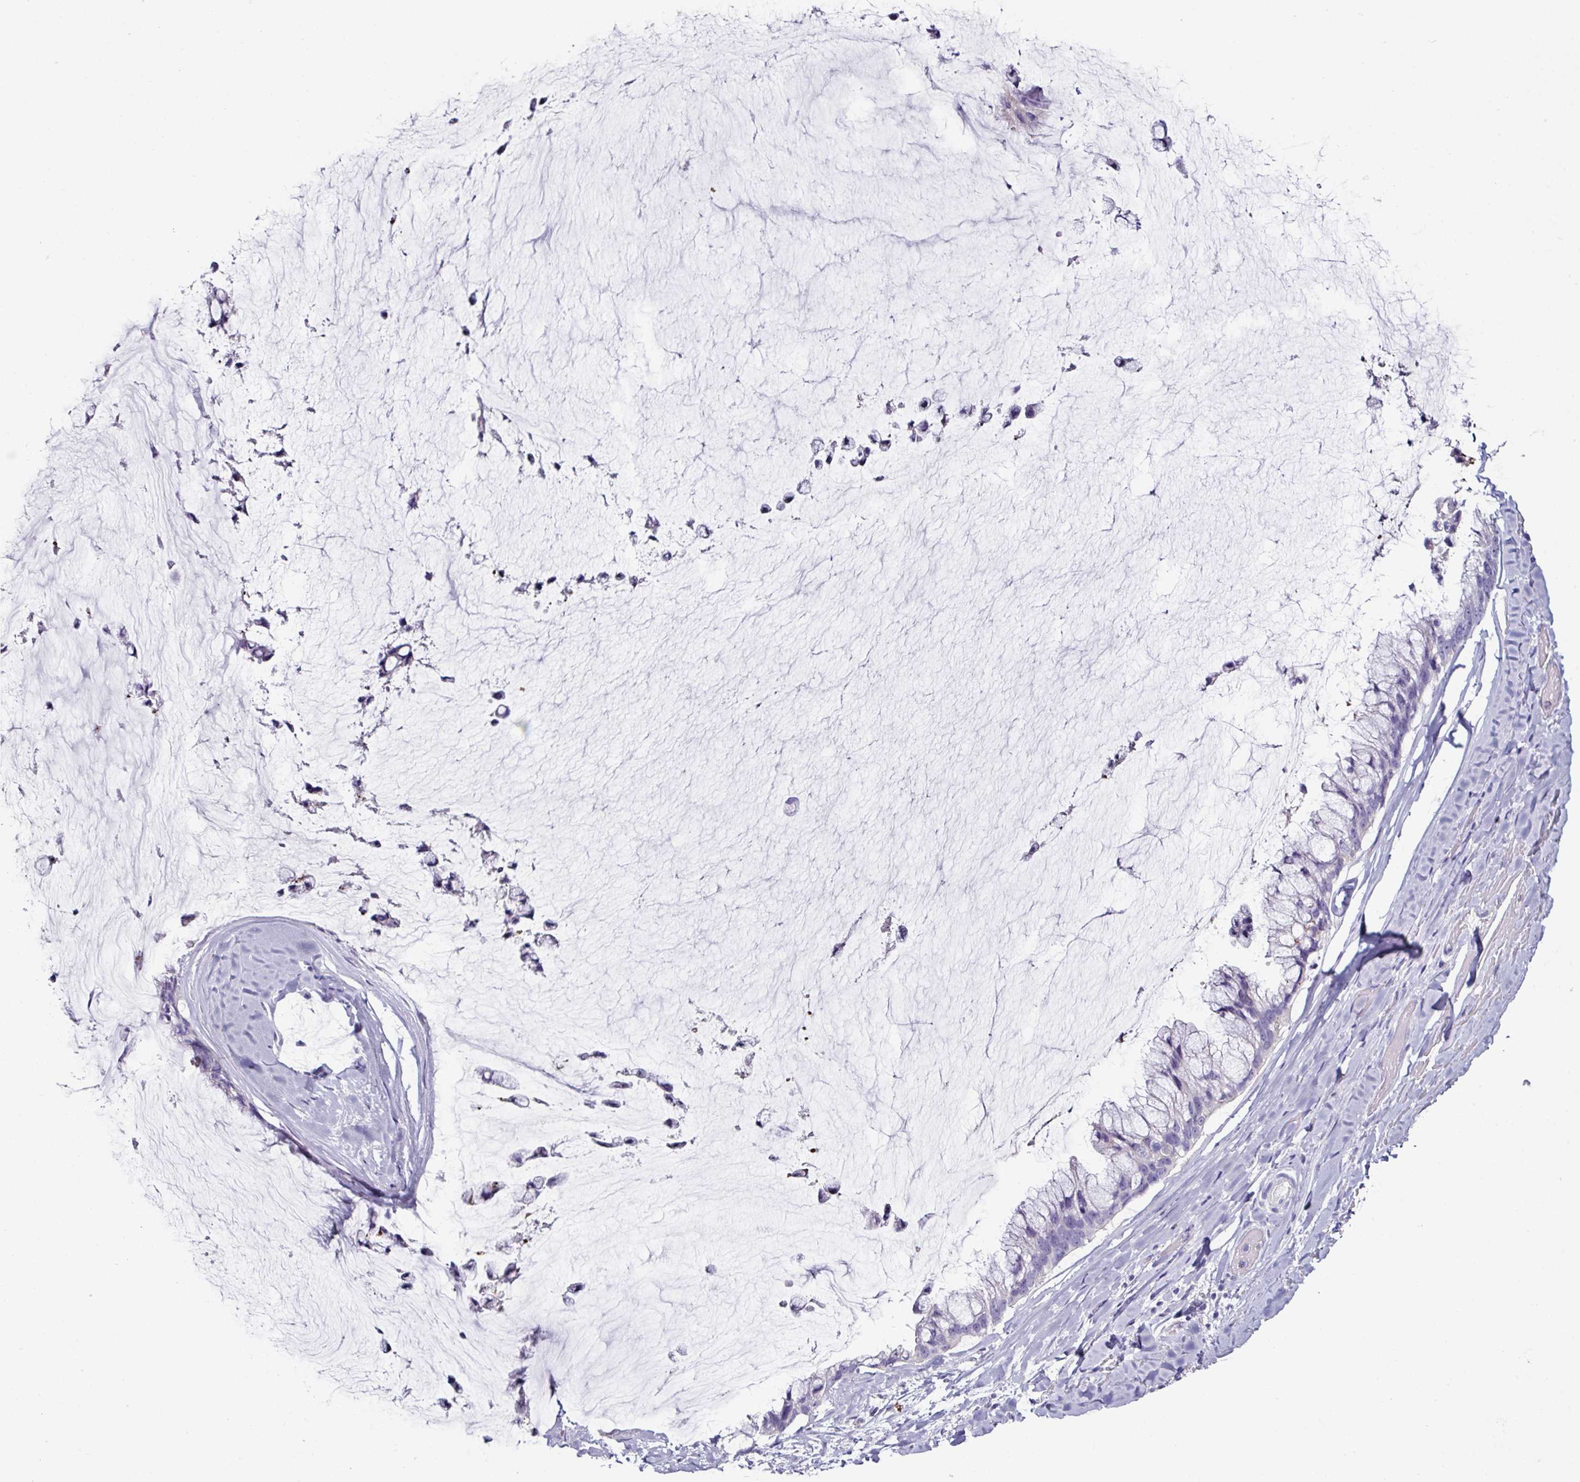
{"staining": {"intensity": "negative", "quantity": "none", "location": "none"}, "tissue": "ovarian cancer", "cell_type": "Tumor cells", "image_type": "cancer", "snomed": [{"axis": "morphology", "description": "Cystadenocarcinoma, mucinous, NOS"}, {"axis": "topography", "description": "Ovary"}], "caption": "Immunohistochemistry micrograph of neoplastic tissue: human ovarian mucinous cystadenocarcinoma stained with DAB exhibits no significant protein positivity in tumor cells. Brightfield microscopy of immunohistochemistry (IHC) stained with DAB (brown) and hematoxylin (blue), captured at high magnification.", "gene": "GLP2R", "patient": {"sex": "female", "age": 39}}